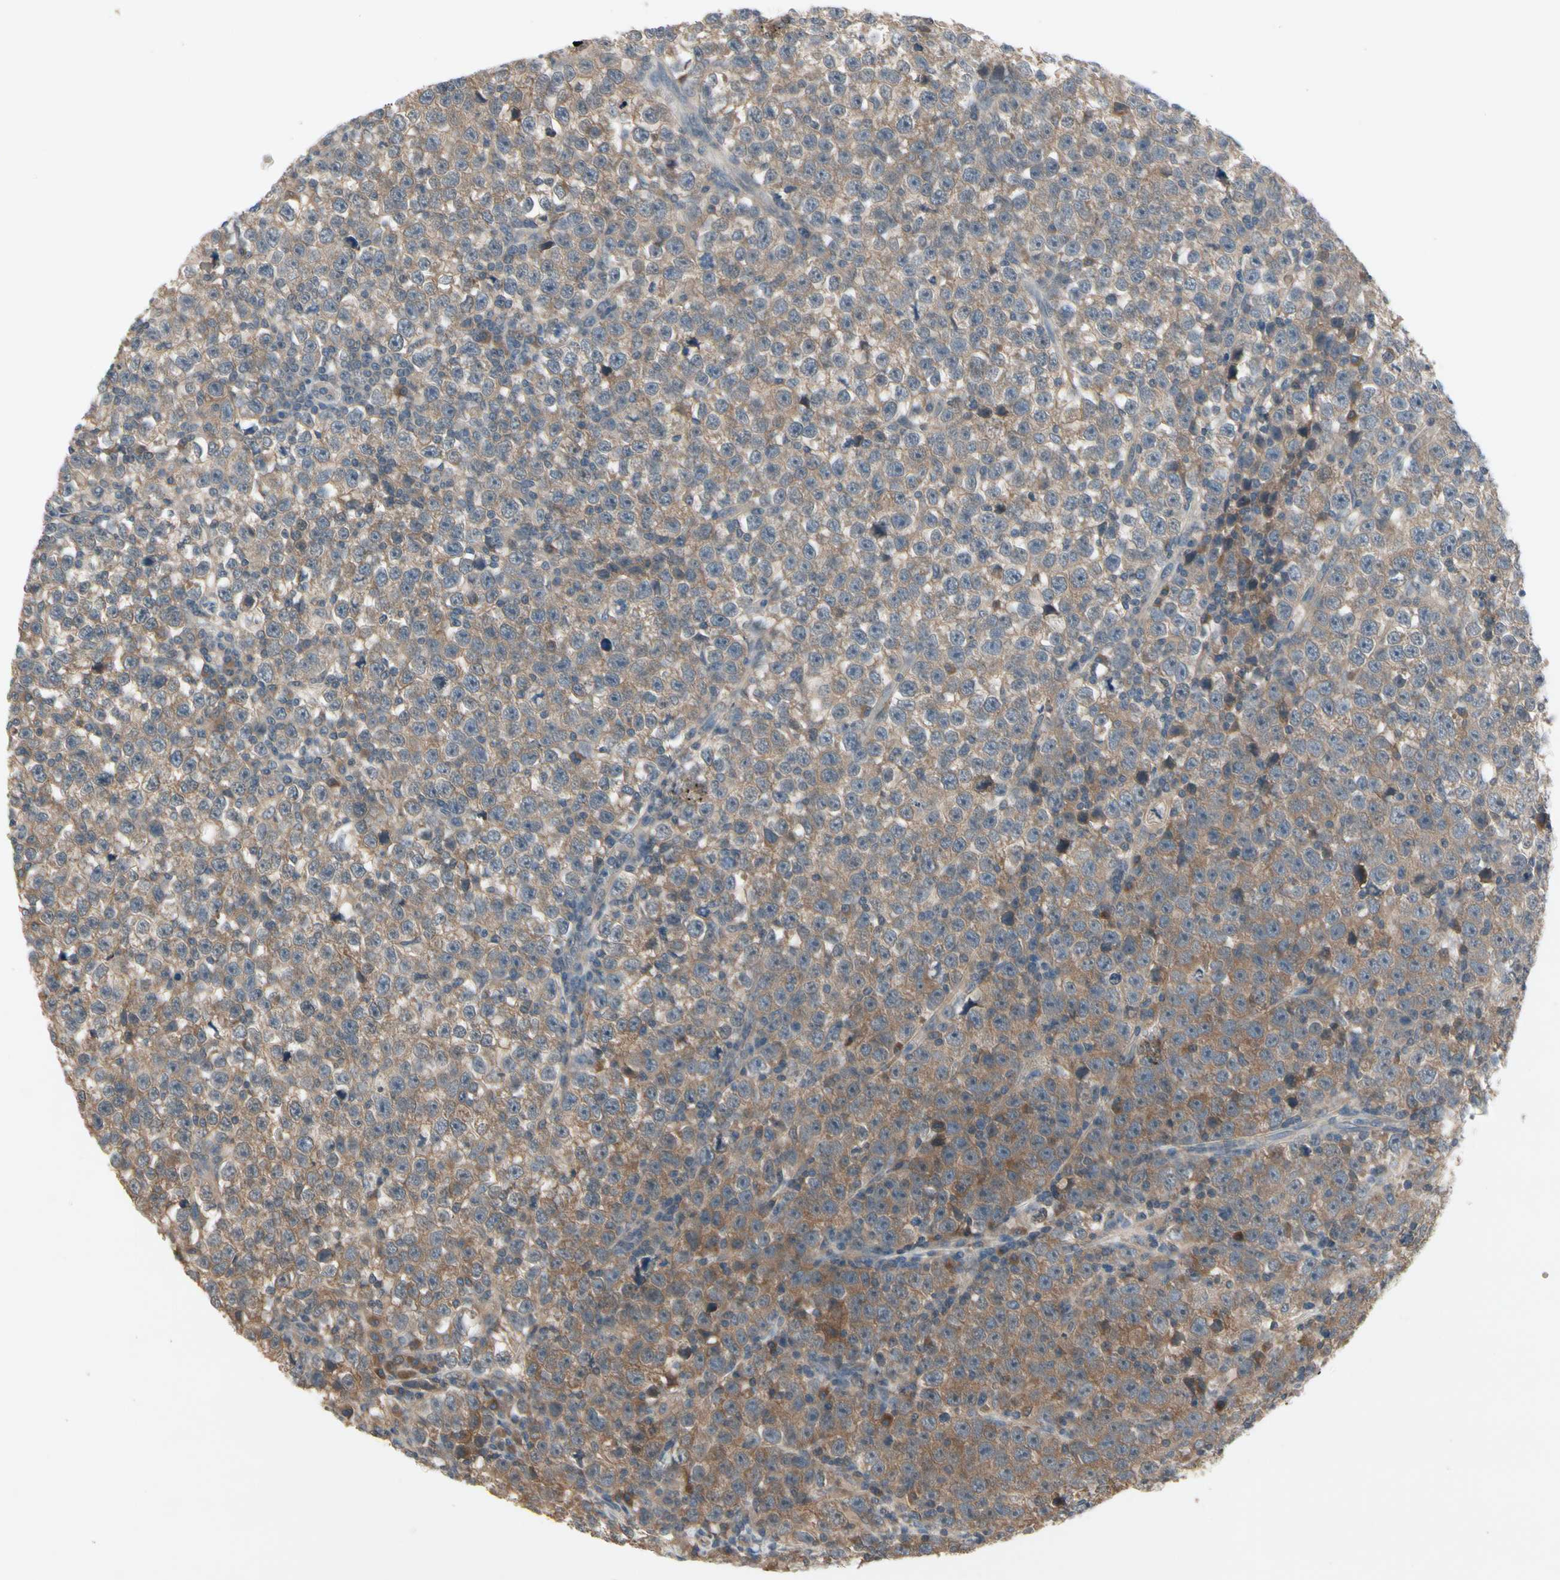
{"staining": {"intensity": "moderate", "quantity": ">75%", "location": "cytoplasmic/membranous"}, "tissue": "testis cancer", "cell_type": "Tumor cells", "image_type": "cancer", "snomed": [{"axis": "morphology", "description": "Seminoma, NOS"}, {"axis": "topography", "description": "Testis"}], "caption": "Immunohistochemistry micrograph of neoplastic tissue: testis seminoma stained using IHC reveals medium levels of moderate protein expression localized specifically in the cytoplasmic/membranous of tumor cells, appearing as a cytoplasmic/membranous brown color.", "gene": "NSF", "patient": {"sex": "male", "age": 43}}